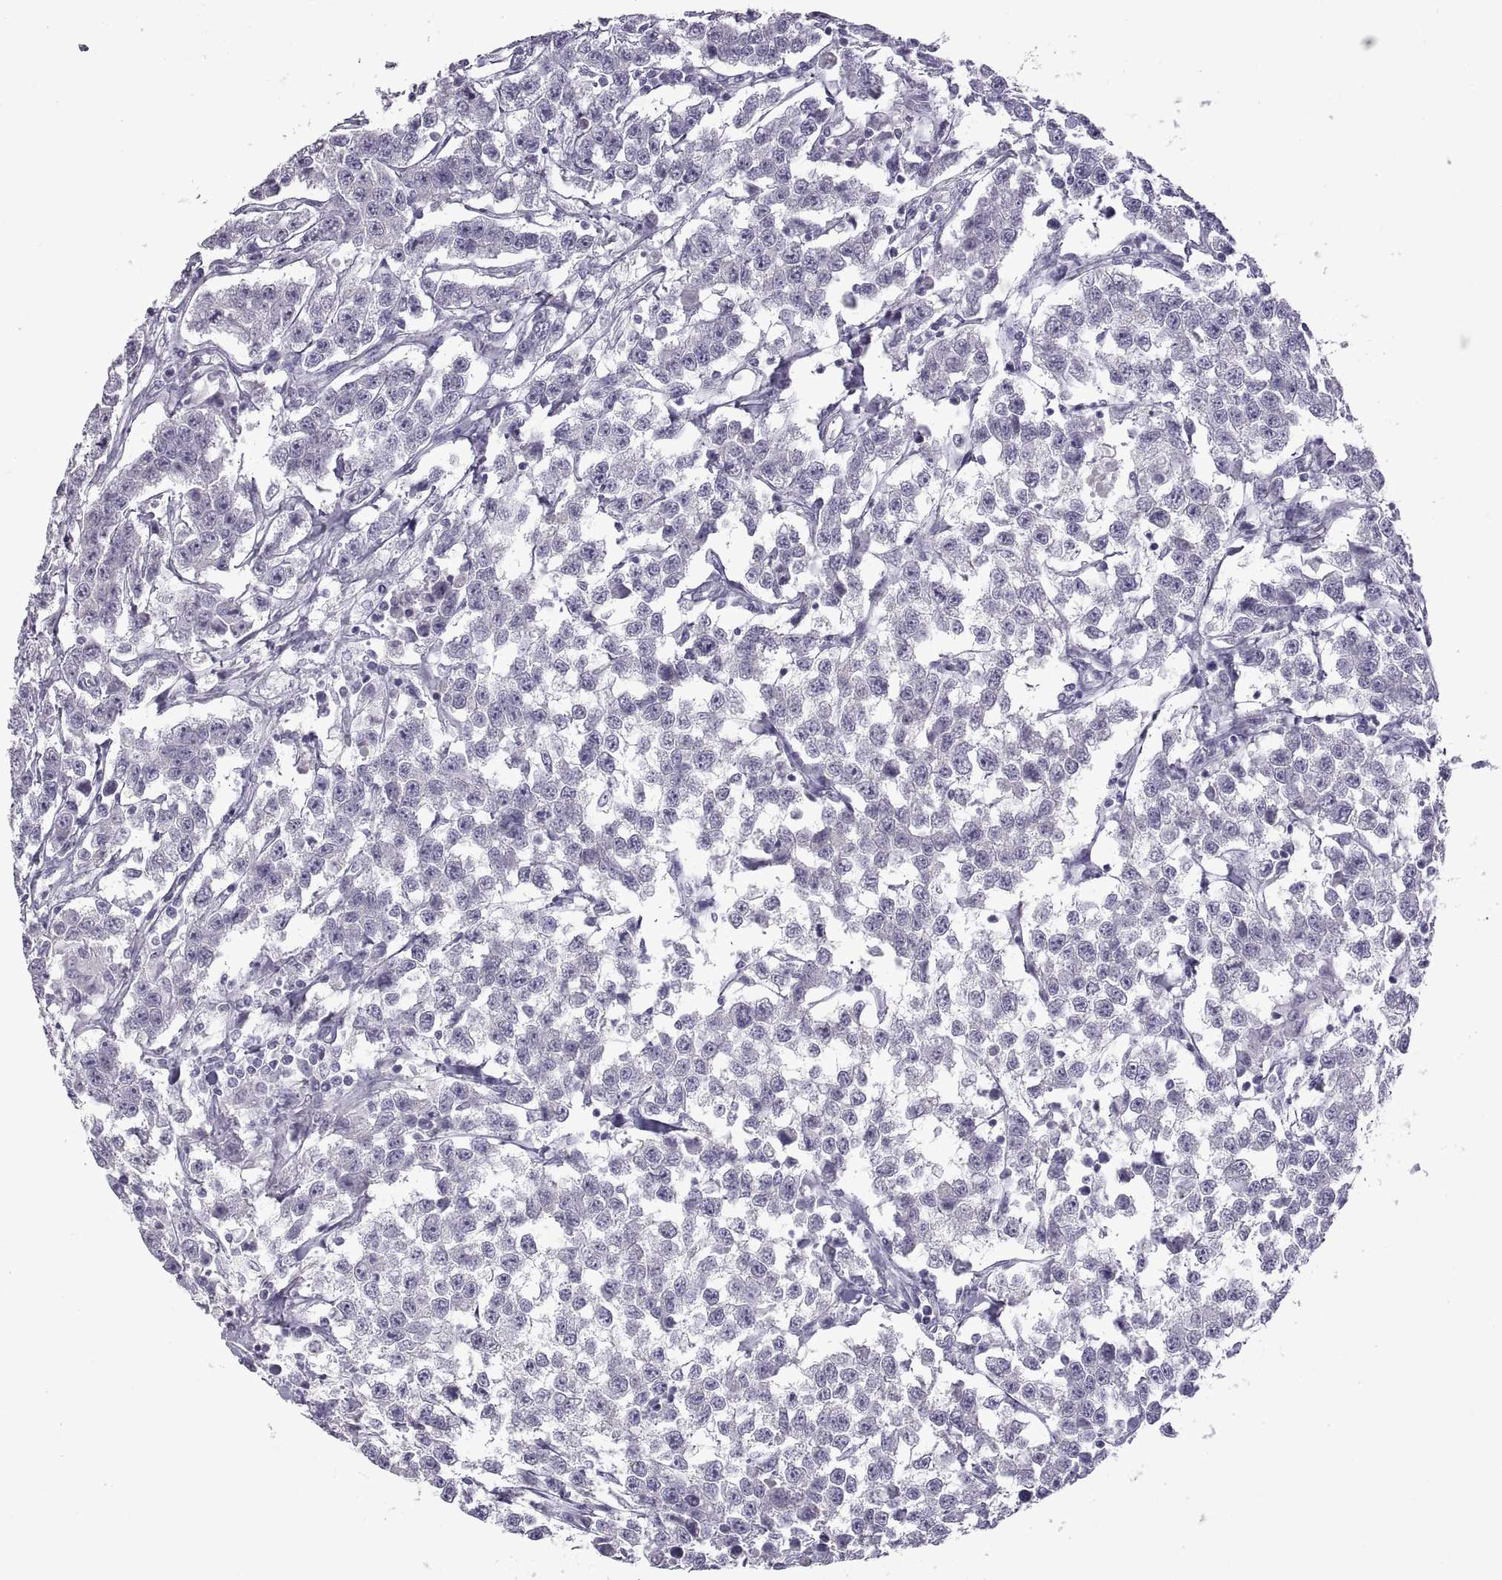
{"staining": {"intensity": "negative", "quantity": "none", "location": "none"}, "tissue": "testis cancer", "cell_type": "Tumor cells", "image_type": "cancer", "snomed": [{"axis": "morphology", "description": "Seminoma, NOS"}, {"axis": "topography", "description": "Testis"}], "caption": "Tumor cells show no significant positivity in testis cancer.", "gene": "RDM1", "patient": {"sex": "male", "age": 59}}